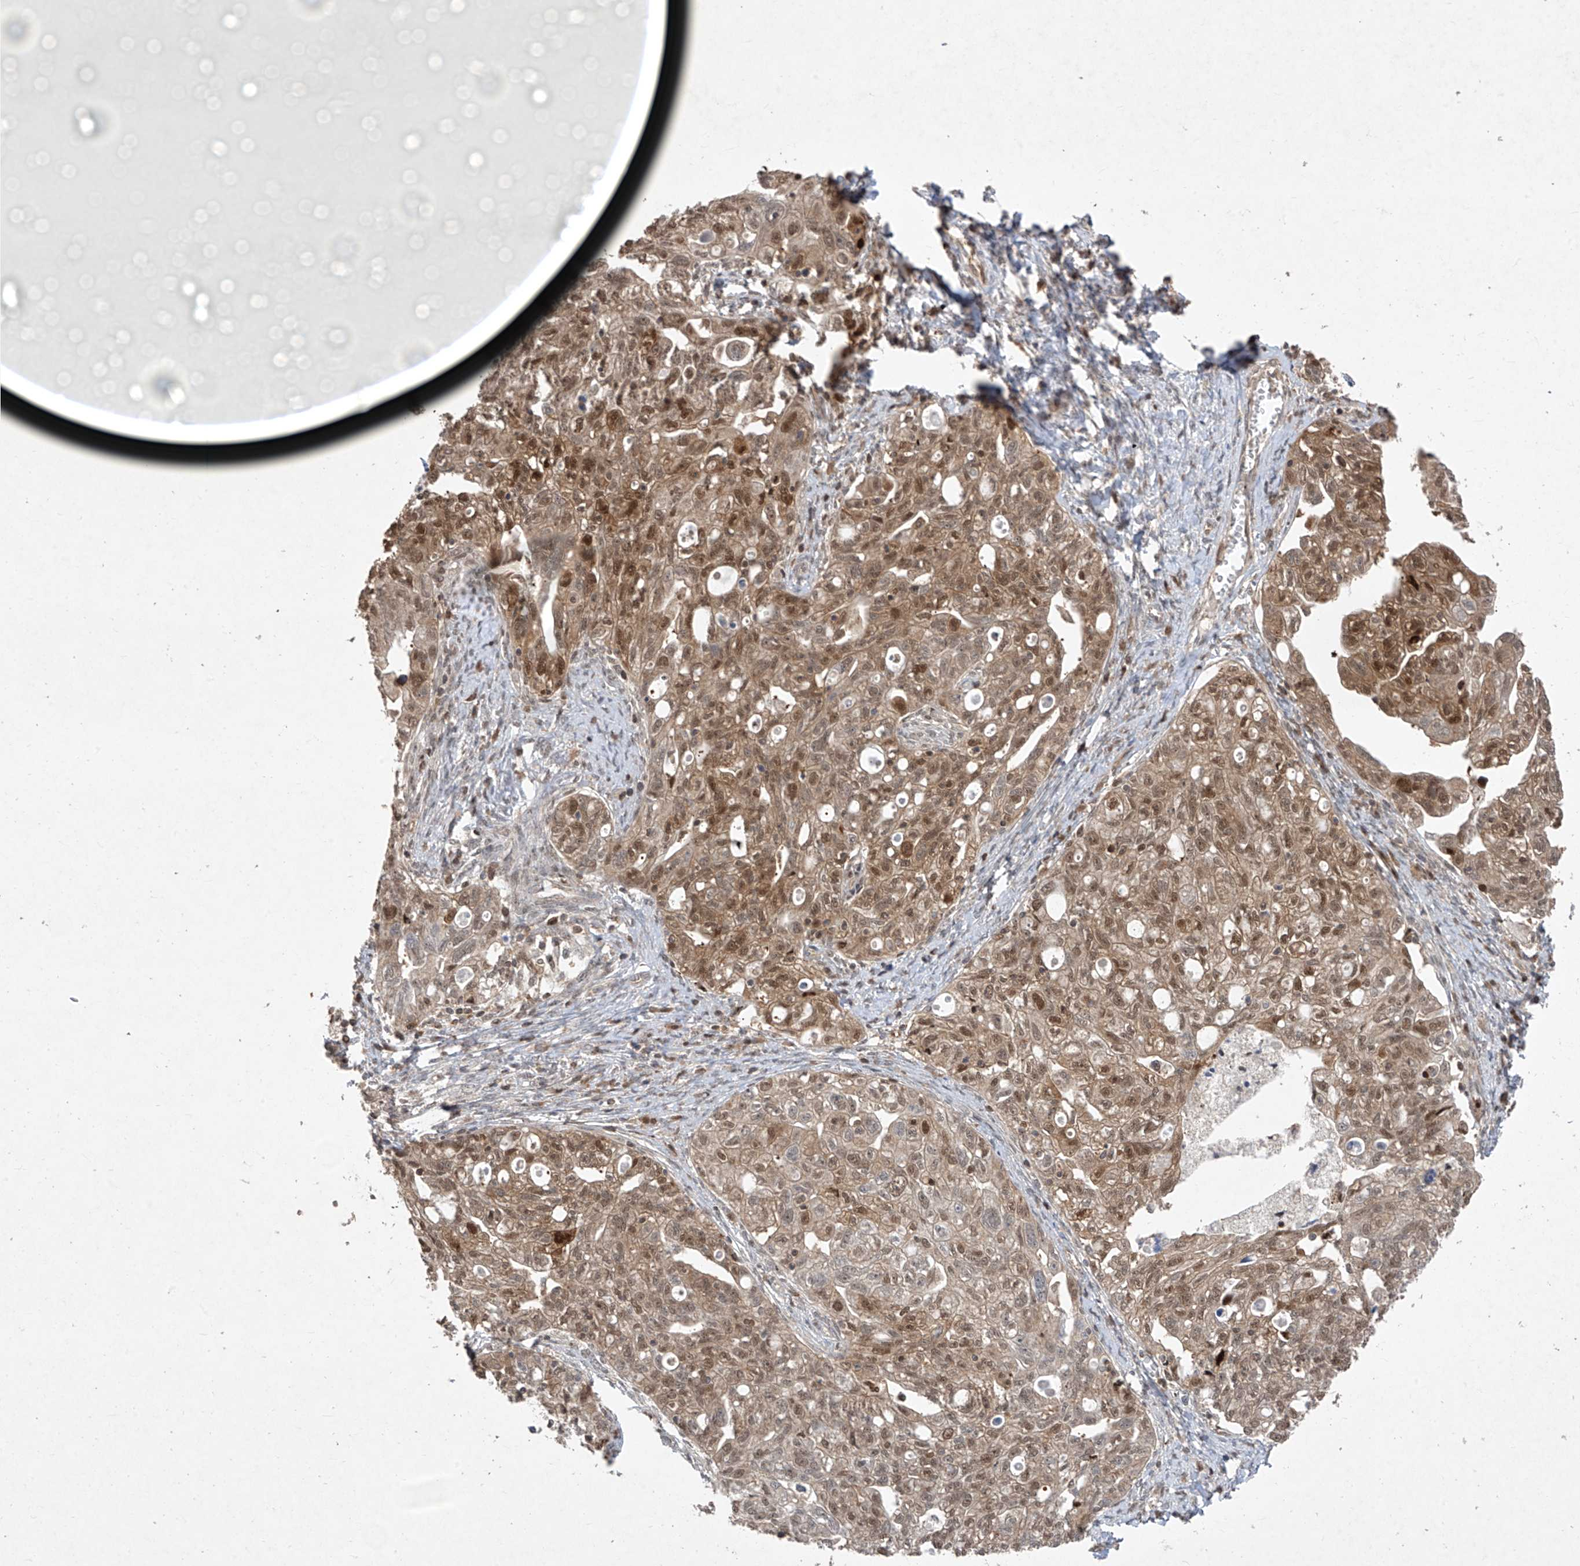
{"staining": {"intensity": "moderate", "quantity": ">75%", "location": "cytoplasmic/membranous,nuclear"}, "tissue": "ovarian cancer", "cell_type": "Tumor cells", "image_type": "cancer", "snomed": [{"axis": "morphology", "description": "Carcinoma, NOS"}, {"axis": "morphology", "description": "Cystadenocarcinoma, serous, NOS"}, {"axis": "topography", "description": "Ovary"}], "caption": "IHC histopathology image of human ovarian serous cystadenocarcinoma stained for a protein (brown), which reveals medium levels of moderate cytoplasmic/membranous and nuclear expression in approximately >75% of tumor cells.", "gene": "ZNF358", "patient": {"sex": "female", "age": 69}}